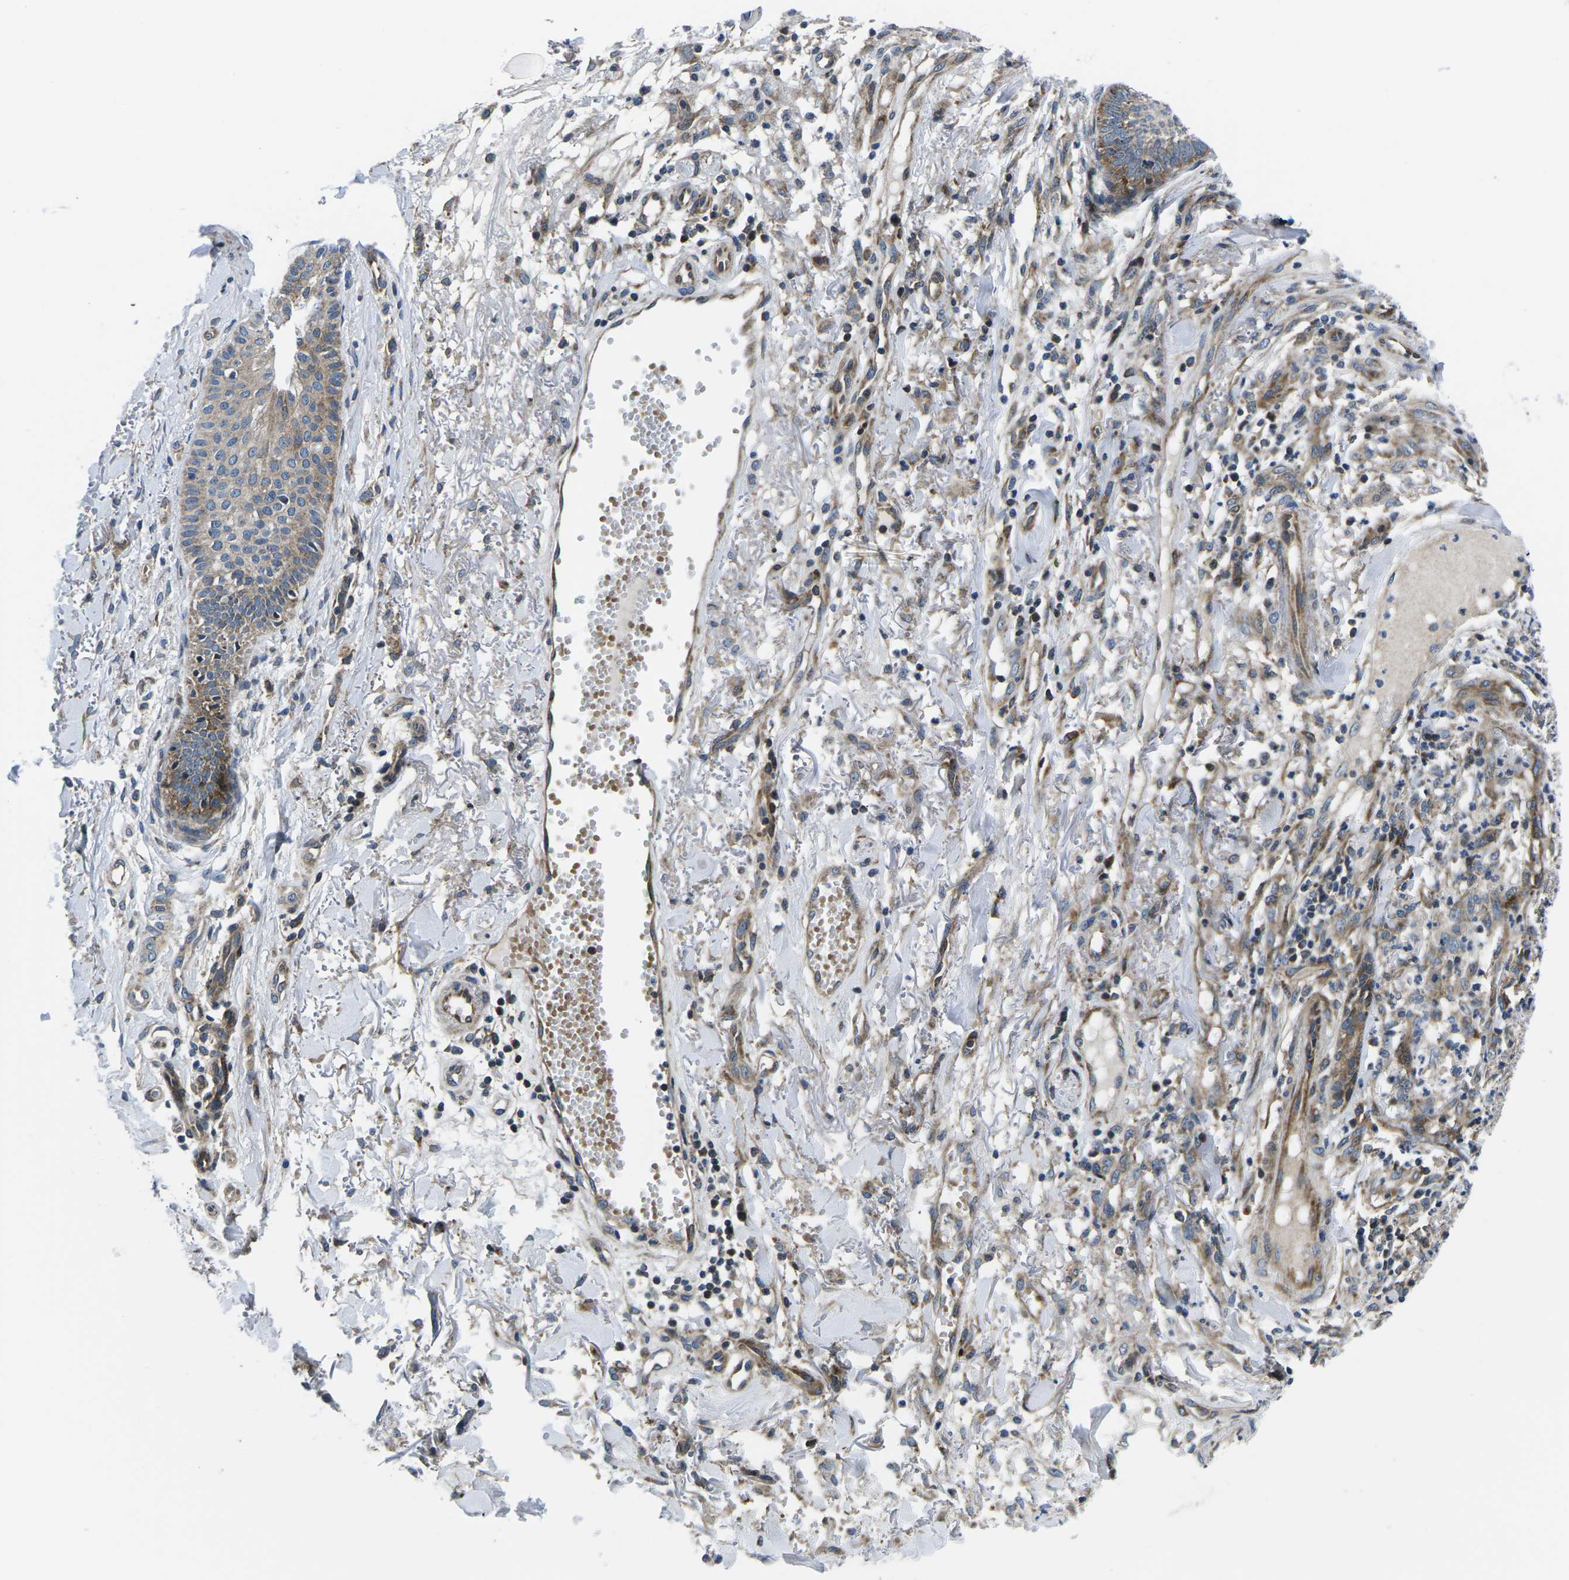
{"staining": {"intensity": "moderate", "quantity": "25%-75%", "location": "cytoplasmic/membranous"}, "tissue": "skin cancer", "cell_type": "Tumor cells", "image_type": "cancer", "snomed": [{"axis": "morphology", "description": "Squamous cell carcinoma, NOS"}, {"axis": "topography", "description": "Skin"}], "caption": "IHC (DAB) staining of squamous cell carcinoma (skin) reveals moderate cytoplasmic/membranous protein expression in about 25%-75% of tumor cells. Using DAB (brown) and hematoxylin (blue) stains, captured at high magnification using brightfield microscopy.", "gene": "EIF4E", "patient": {"sex": "female", "age": 80}}